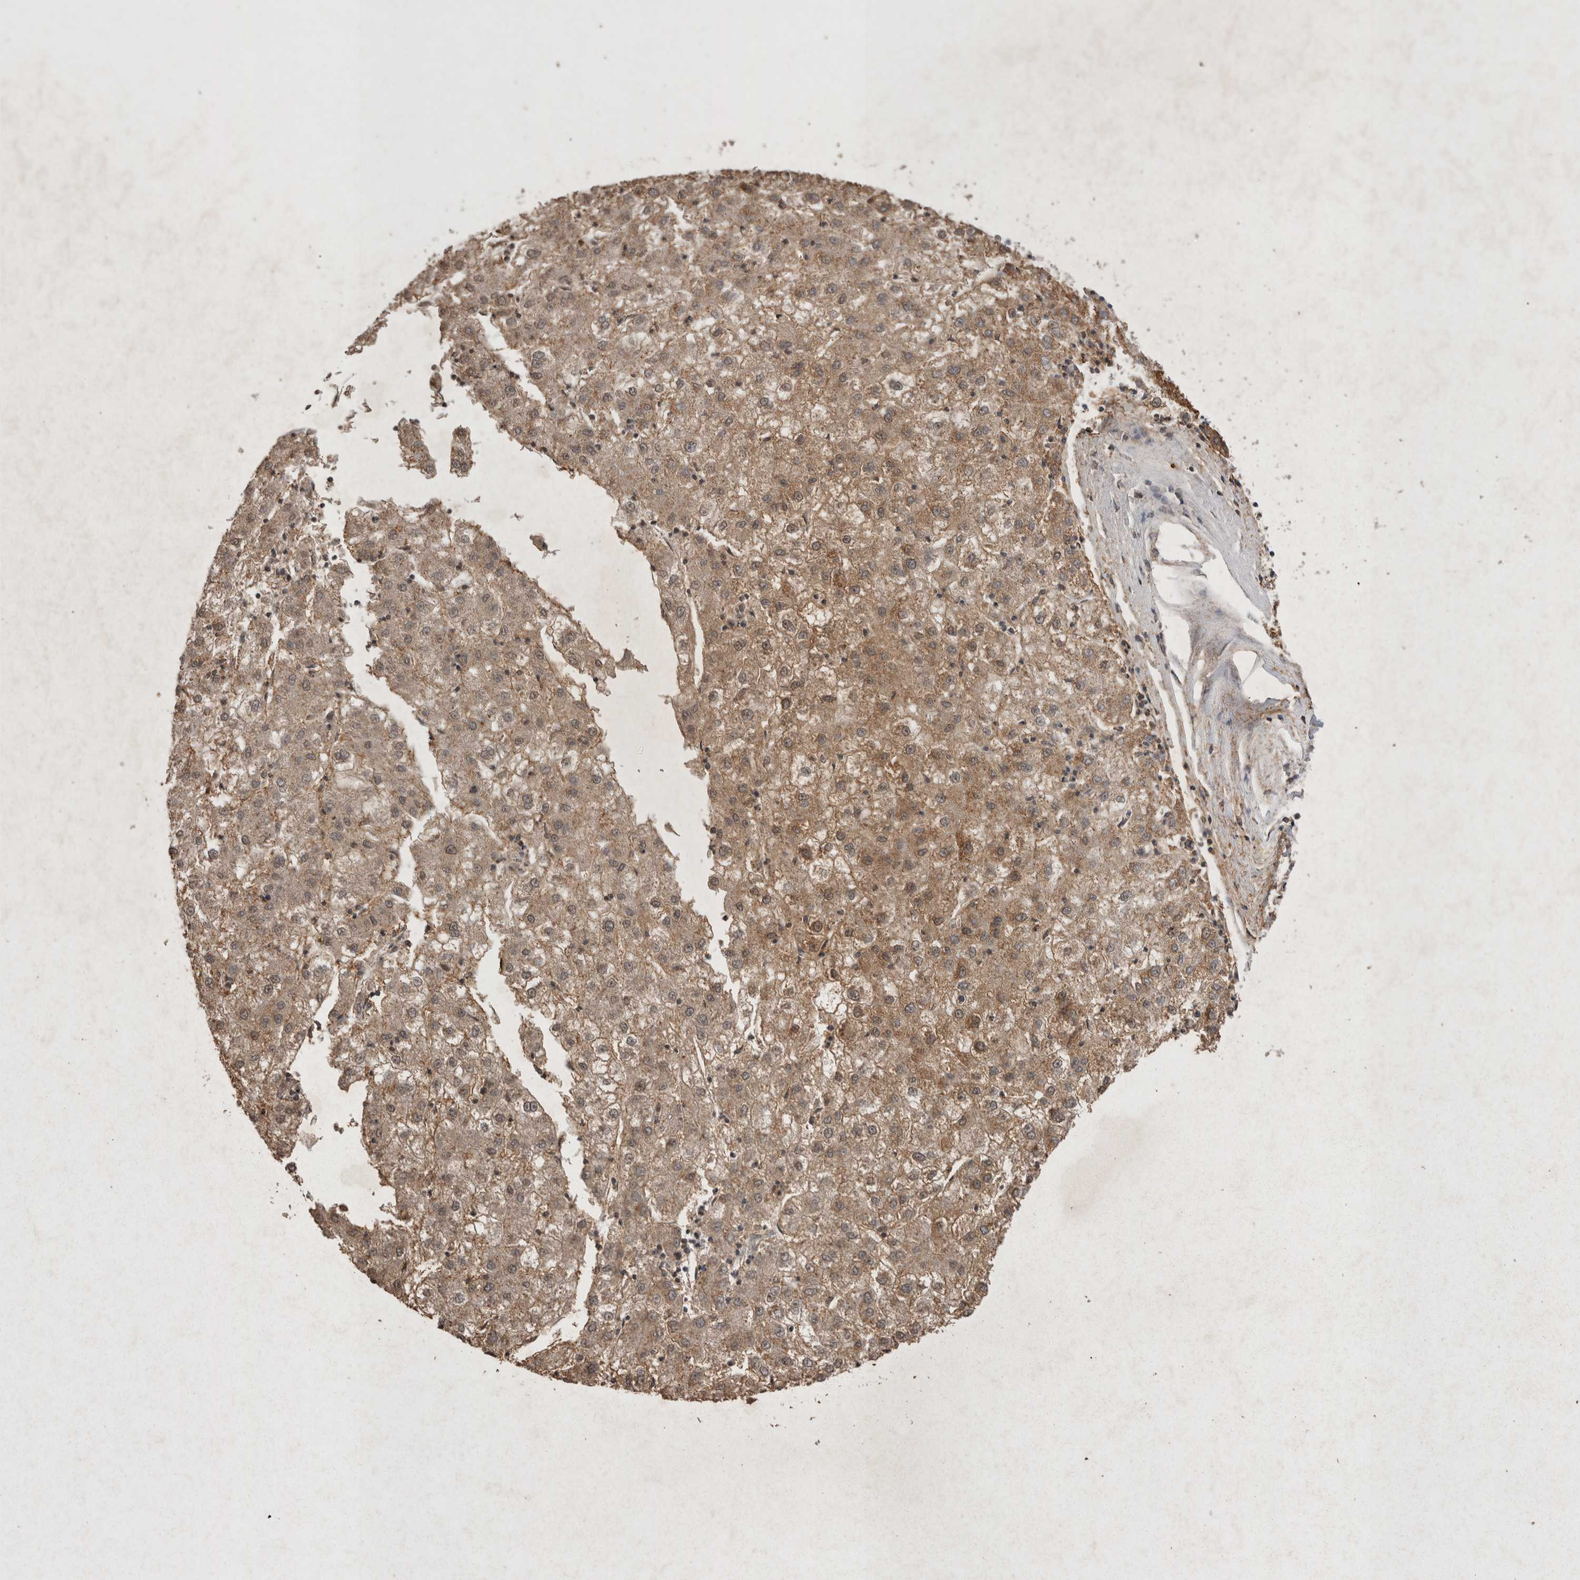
{"staining": {"intensity": "moderate", "quantity": ">75%", "location": "cytoplasmic/membranous"}, "tissue": "liver cancer", "cell_type": "Tumor cells", "image_type": "cancer", "snomed": [{"axis": "morphology", "description": "Carcinoma, Hepatocellular, NOS"}, {"axis": "topography", "description": "Liver"}], "caption": "A brown stain highlights moderate cytoplasmic/membranous expression of a protein in hepatocellular carcinoma (liver) tumor cells.", "gene": "STK11", "patient": {"sex": "male", "age": 72}}